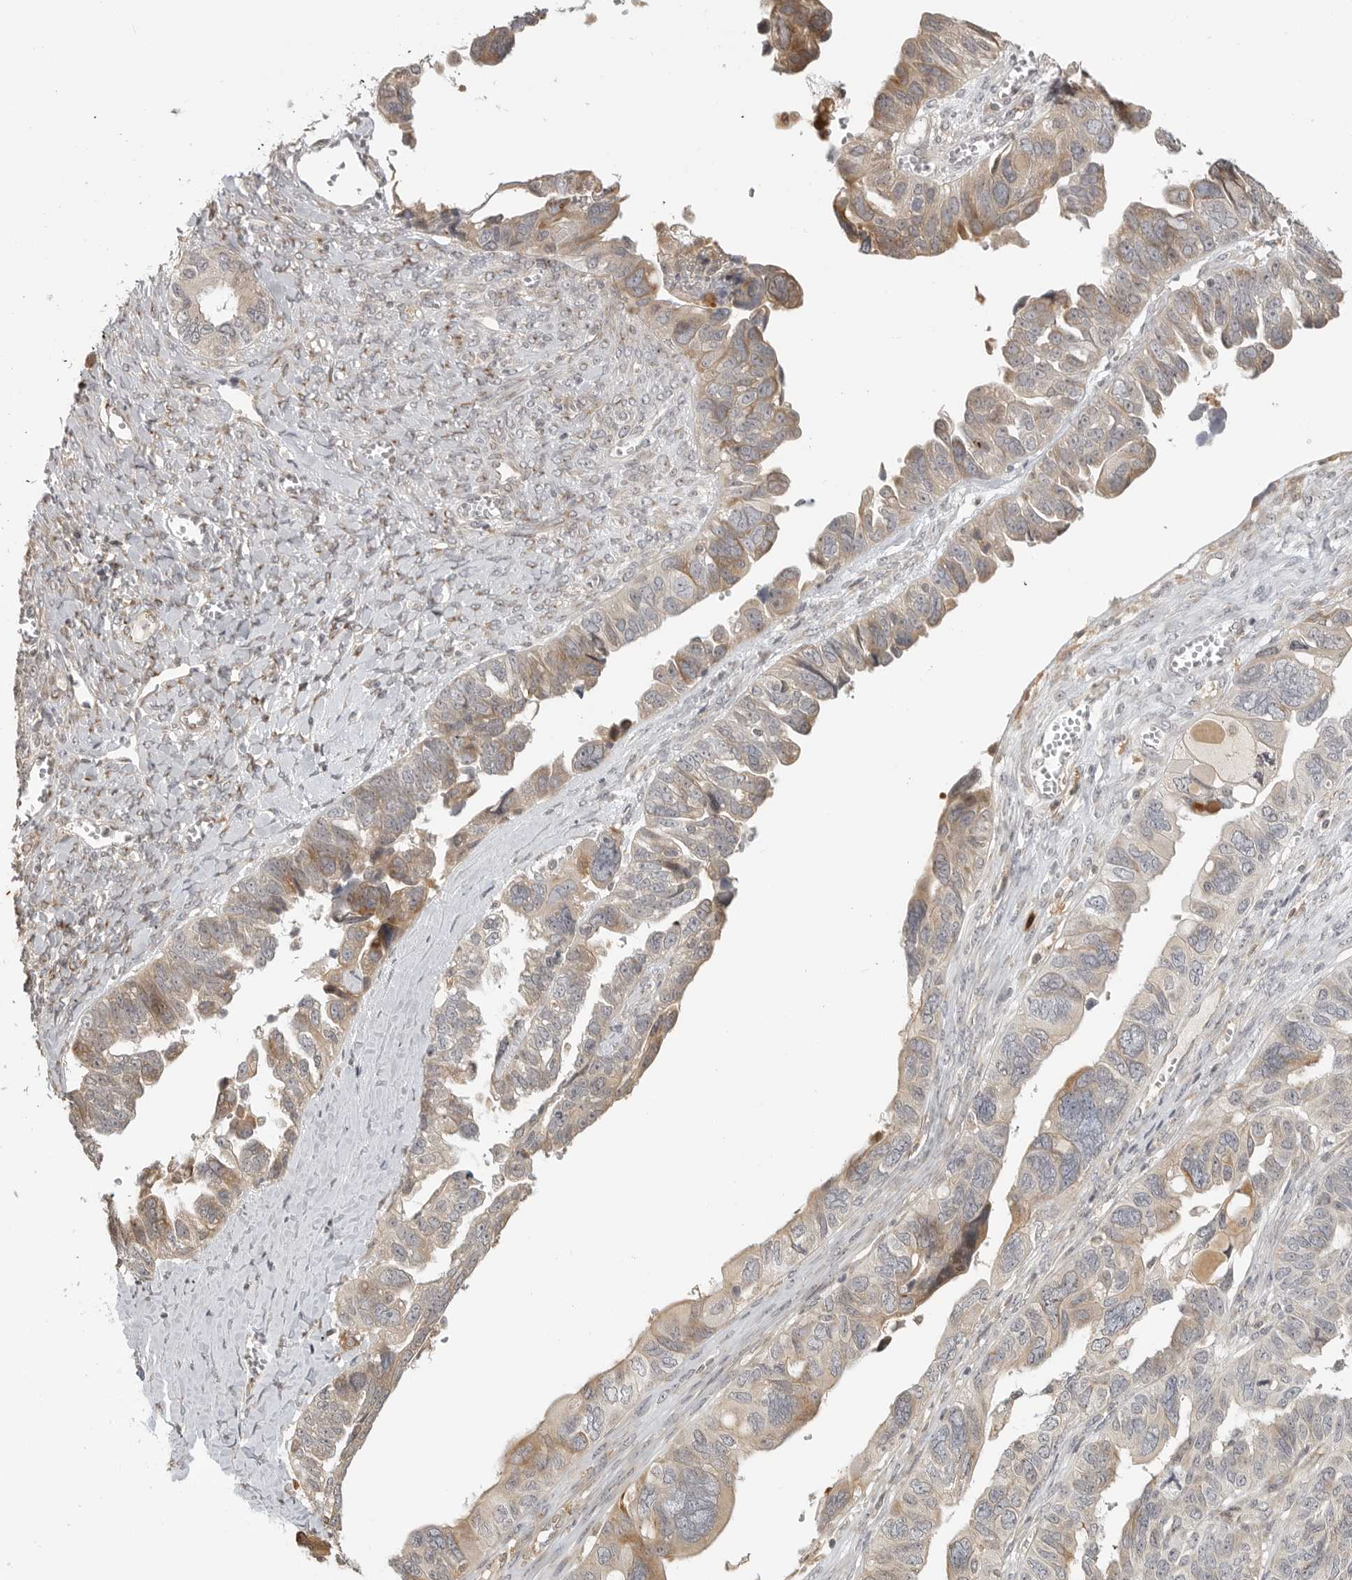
{"staining": {"intensity": "moderate", "quantity": "25%-75%", "location": "cytoplasmic/membranous"}, "tissue": "ovarian cancer", "cell_type": "Tumor cells", "image_type": "cancer", "snomed": [{"axis": "morphology", "description": "Cystadenocarcinoma, serous, NOS"}, {"axis": "topography", "description": "Ovary"}], "caption": "Ovarian cancer (serous cystadenocarcinoma) stained for a protein exhibits moderate cytoplasmic/membranous positivity in tumor cells. The staining is performed using DAB (3,3'-diaminobenzidine) brown chromogen to label protein expression. The nuclei are counter-stained blue using hematoxylin.", "gene": "IDO1", "patient": {"sex": "female", "age": 79}}